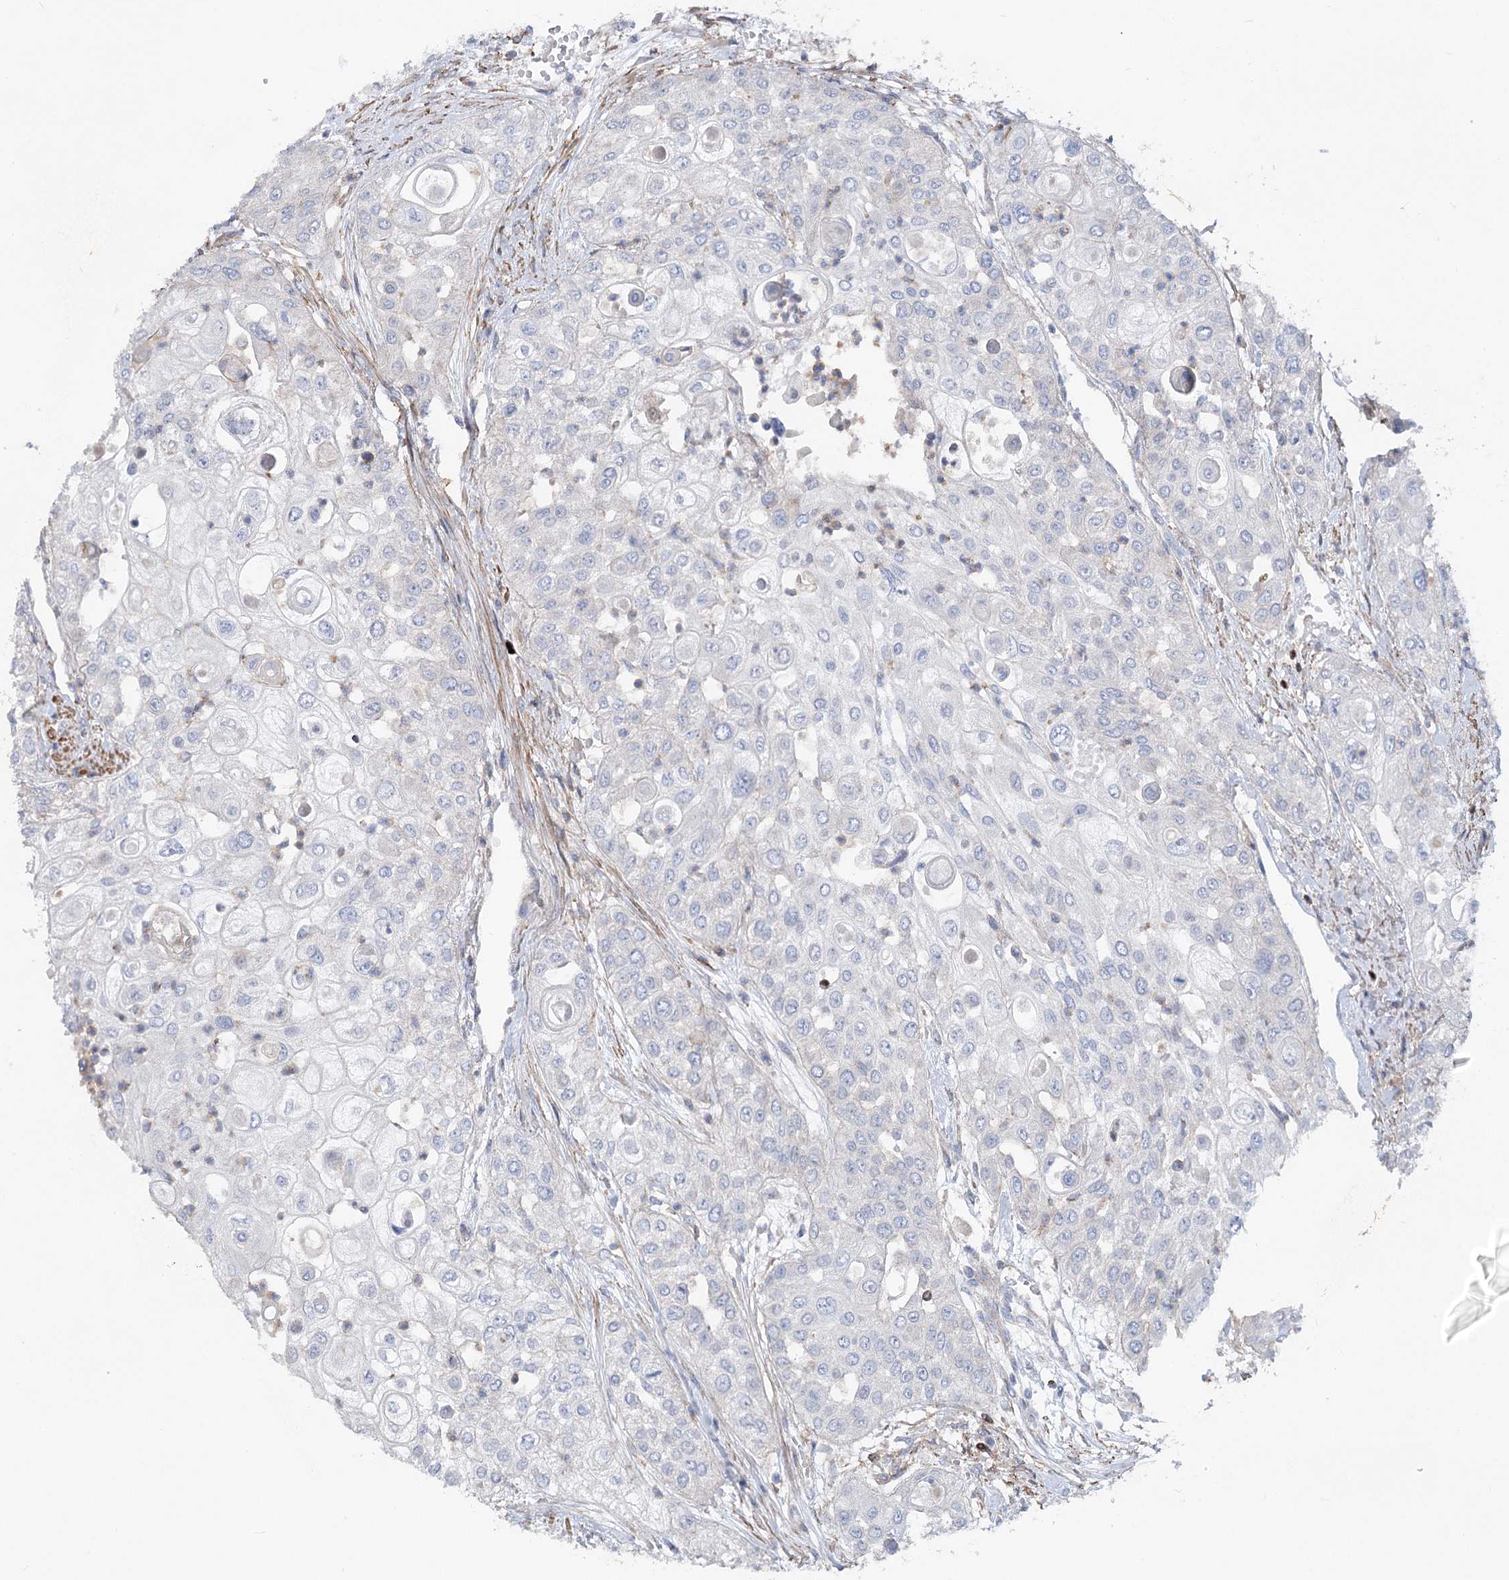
{"staining": {"intensity": "negative", "quantity": "none", "location": "none"}, "tissue": "urothelial cancer", "cell_type": "Tumor cells", "image_type": "cancer", "snomed": [{"axis": "morphology", "description": "Urothelial carcinoma, High grade"}, {"axis": "topography", "description": "Urinary bladder"}], "caption": "This is a micrograph of IHC staining of urothelial cancer, which shows no positivity in tumor cells.", "gene": "LARP1B", "patient": {"sex": "female", "age": 79}}